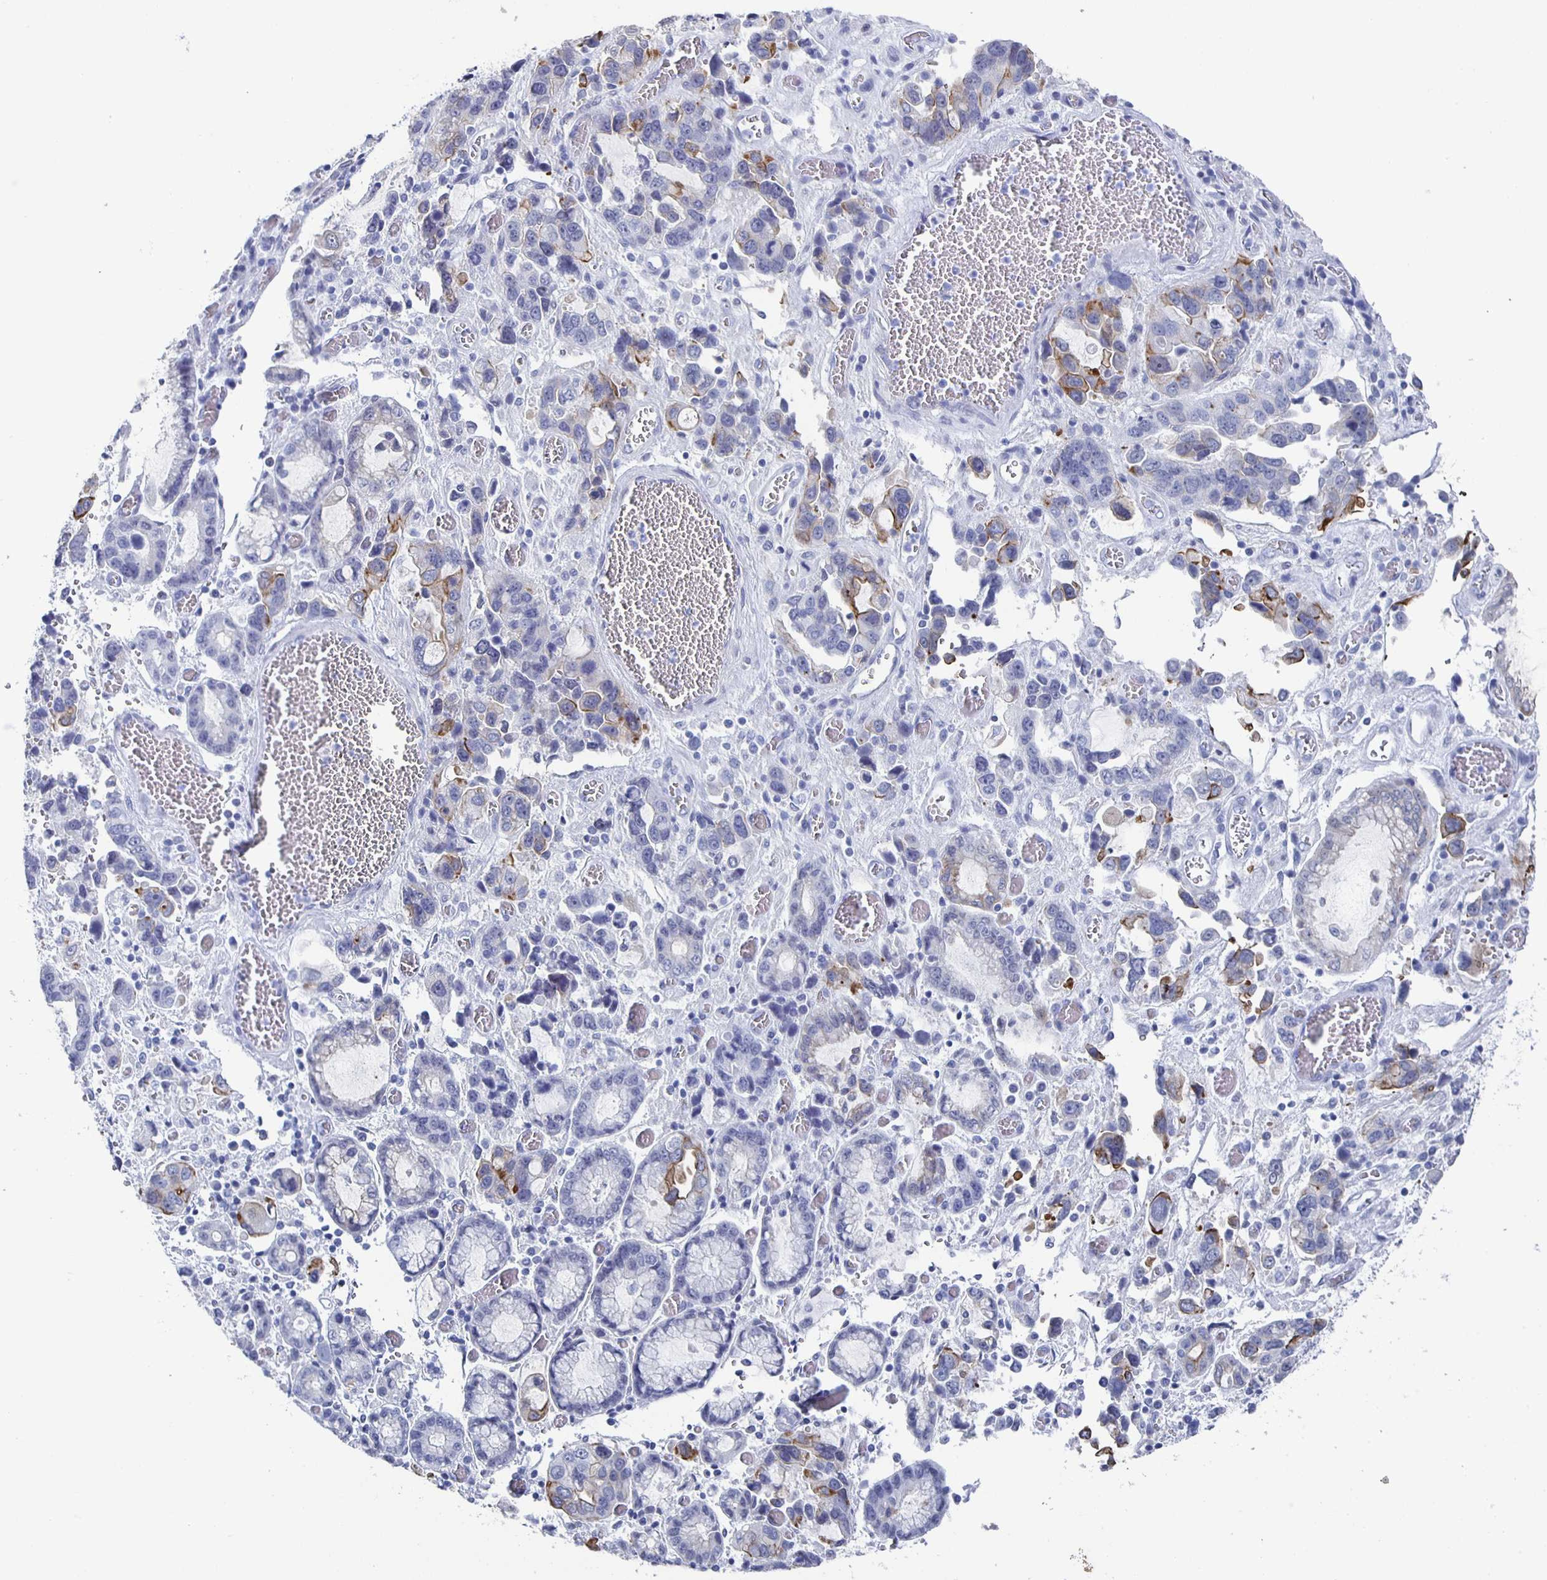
{"staining": {"intensity": "moderate", "quantity": "<25%", "location": "cytoplasmic/membranous"}, "tissue": "stomach cancer", "cell_type": "Tumor cells", "image_type": "cancer", "snomed": [{"axis": "morphology", "description": "Adenocarcinoma, NOS"}, {"axis": "topography", "description": "Stomach, upper"}], "caption": "Stomach cancer (adenocarcinoma) tissue displays moderate cytoplasmic/membranous positivity in approximately <25% of tumor cells", "gene": "CCDC17", "patient": {"sex": "female", "age": 81}}